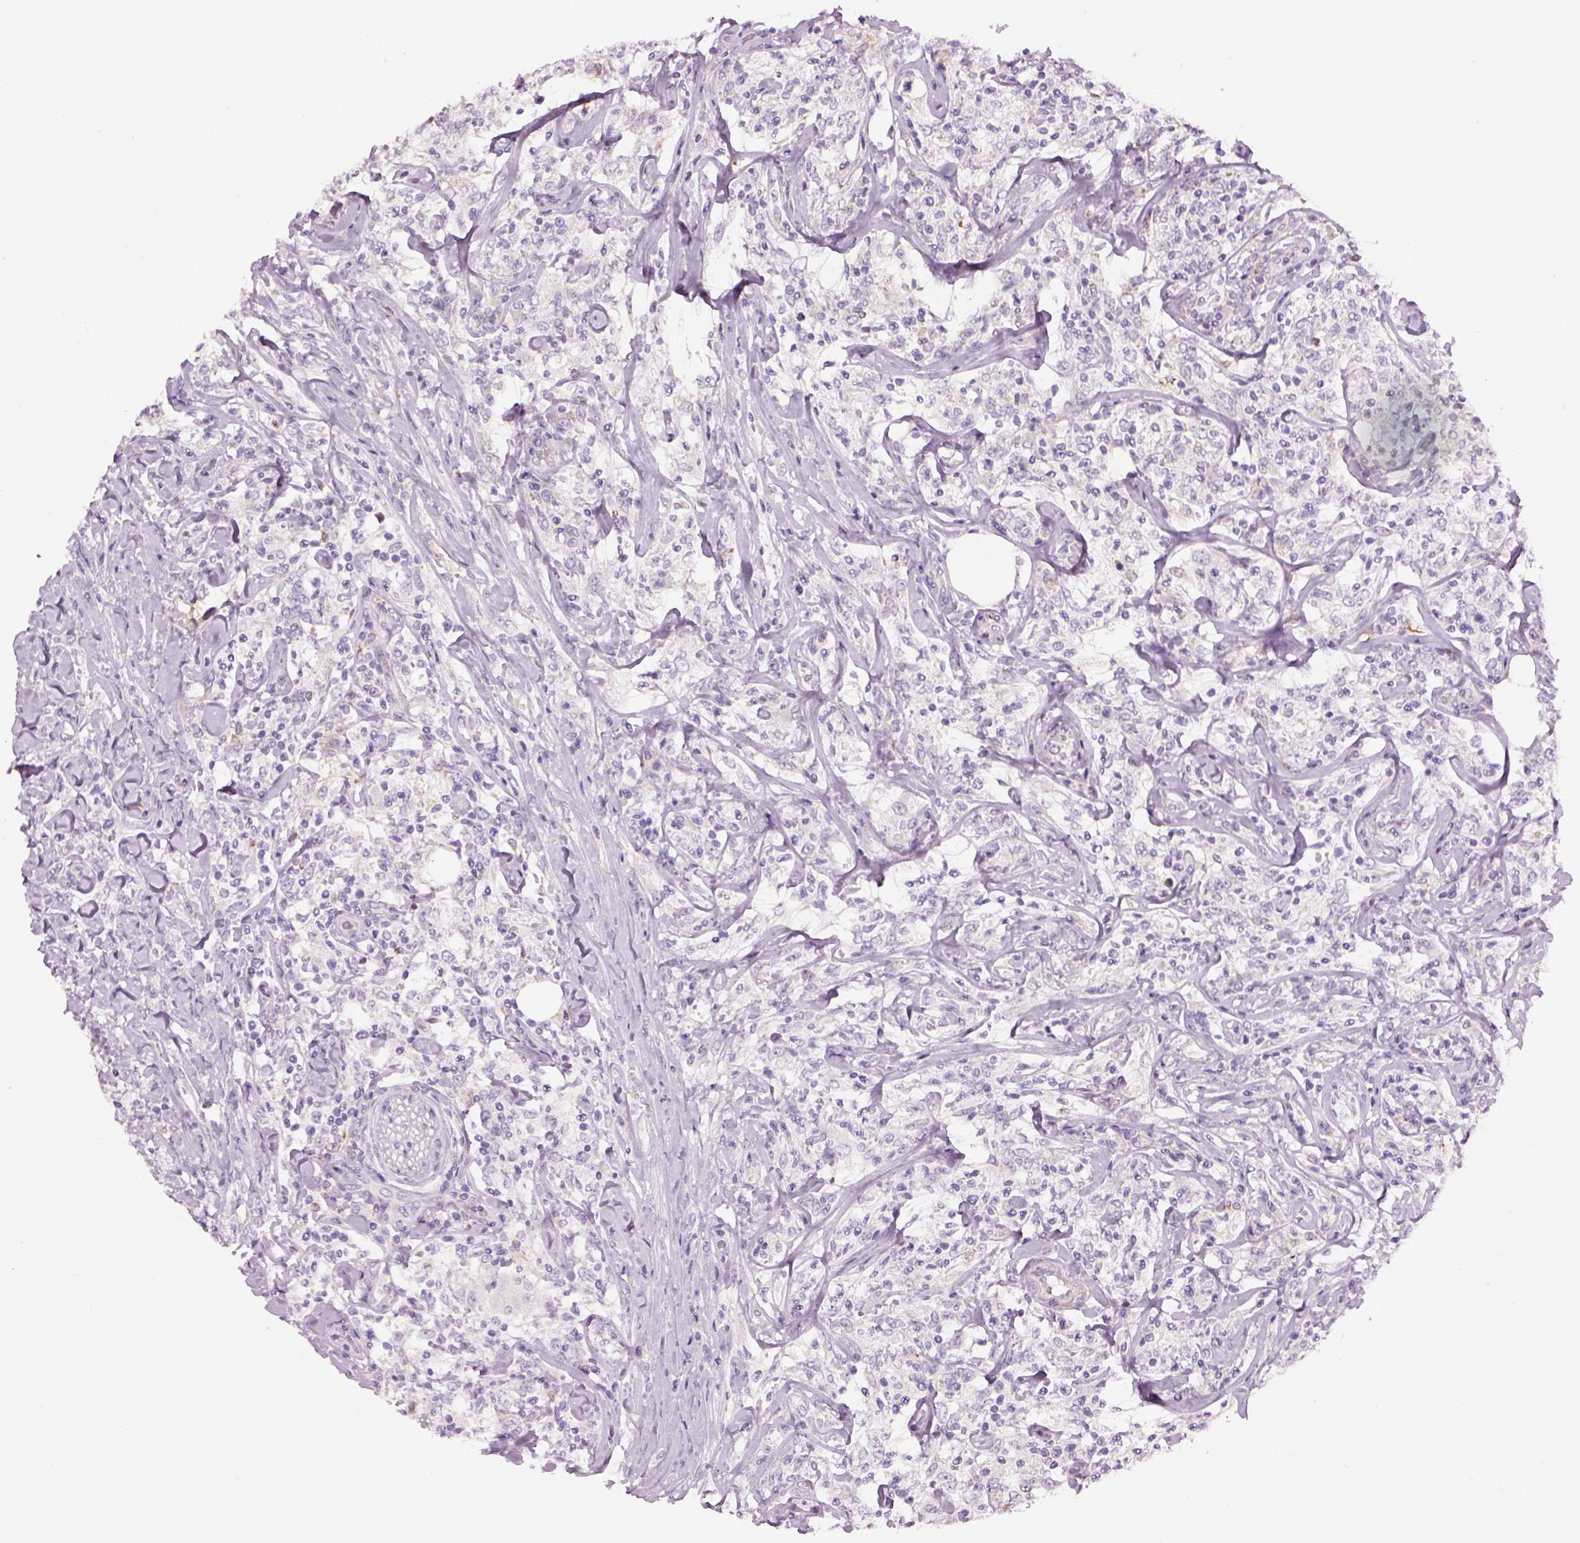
{"staining": {"intensity": "negative", "quantity": "none", "location": "none"}, "tissue": "lymphoma", "cell_type": "Tumor cells", "image_type": "cancer", "snomed": [{"axis": "morphology", "description": "Malignant lymphoma, non-Hodgkin's type, High grade"}, {"axis": "topography", "description": "Lymph node"}], "caption": "Lymphoma was stained to show a protein in brown. There is no significant positivity in tumor cells.", "gene": "IFT52", "patient": {"sex": "female", "age": 84}}